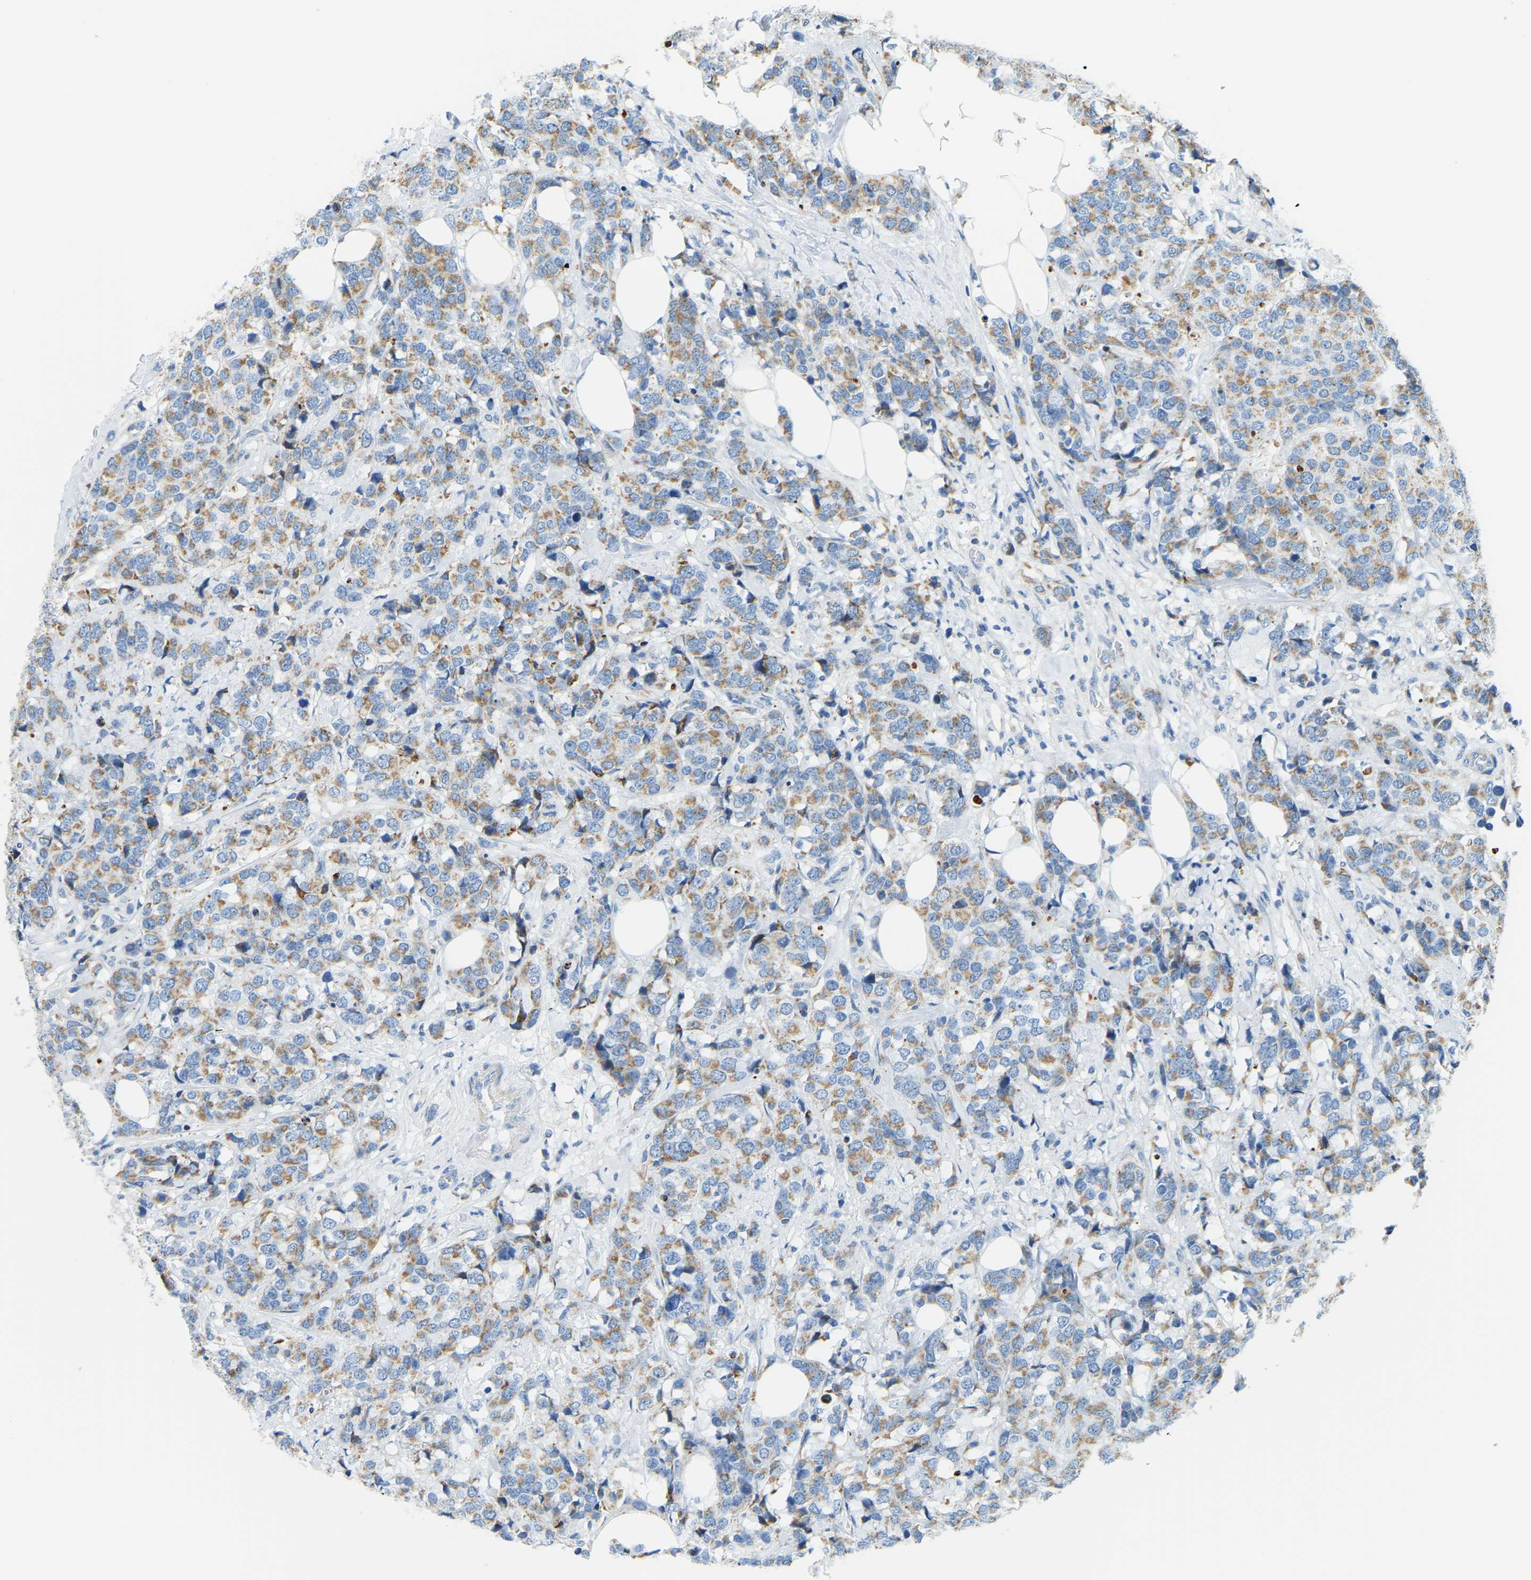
{"staining": {"intensity": "moderate", "quantity": ">75%", "location": "cytoplasmic/membranous"}, "tissue": "breast cancer", "cell_type": "Tumor cells", "image_type": "cancer", "snomed": [{"axis": "morphology", "description": "Lobular carcinoma"}, {"axis": "topography", "description": "Breast"}], "caption": "There is medium levels of moderate cytoplasmic/membranous staining in tumor cells of breast lobular carcinoma, as demonstrated by immunohistochemical staining (brown color).", "gene": "GDA", "patient": {"sex": "female", "age": 59}}